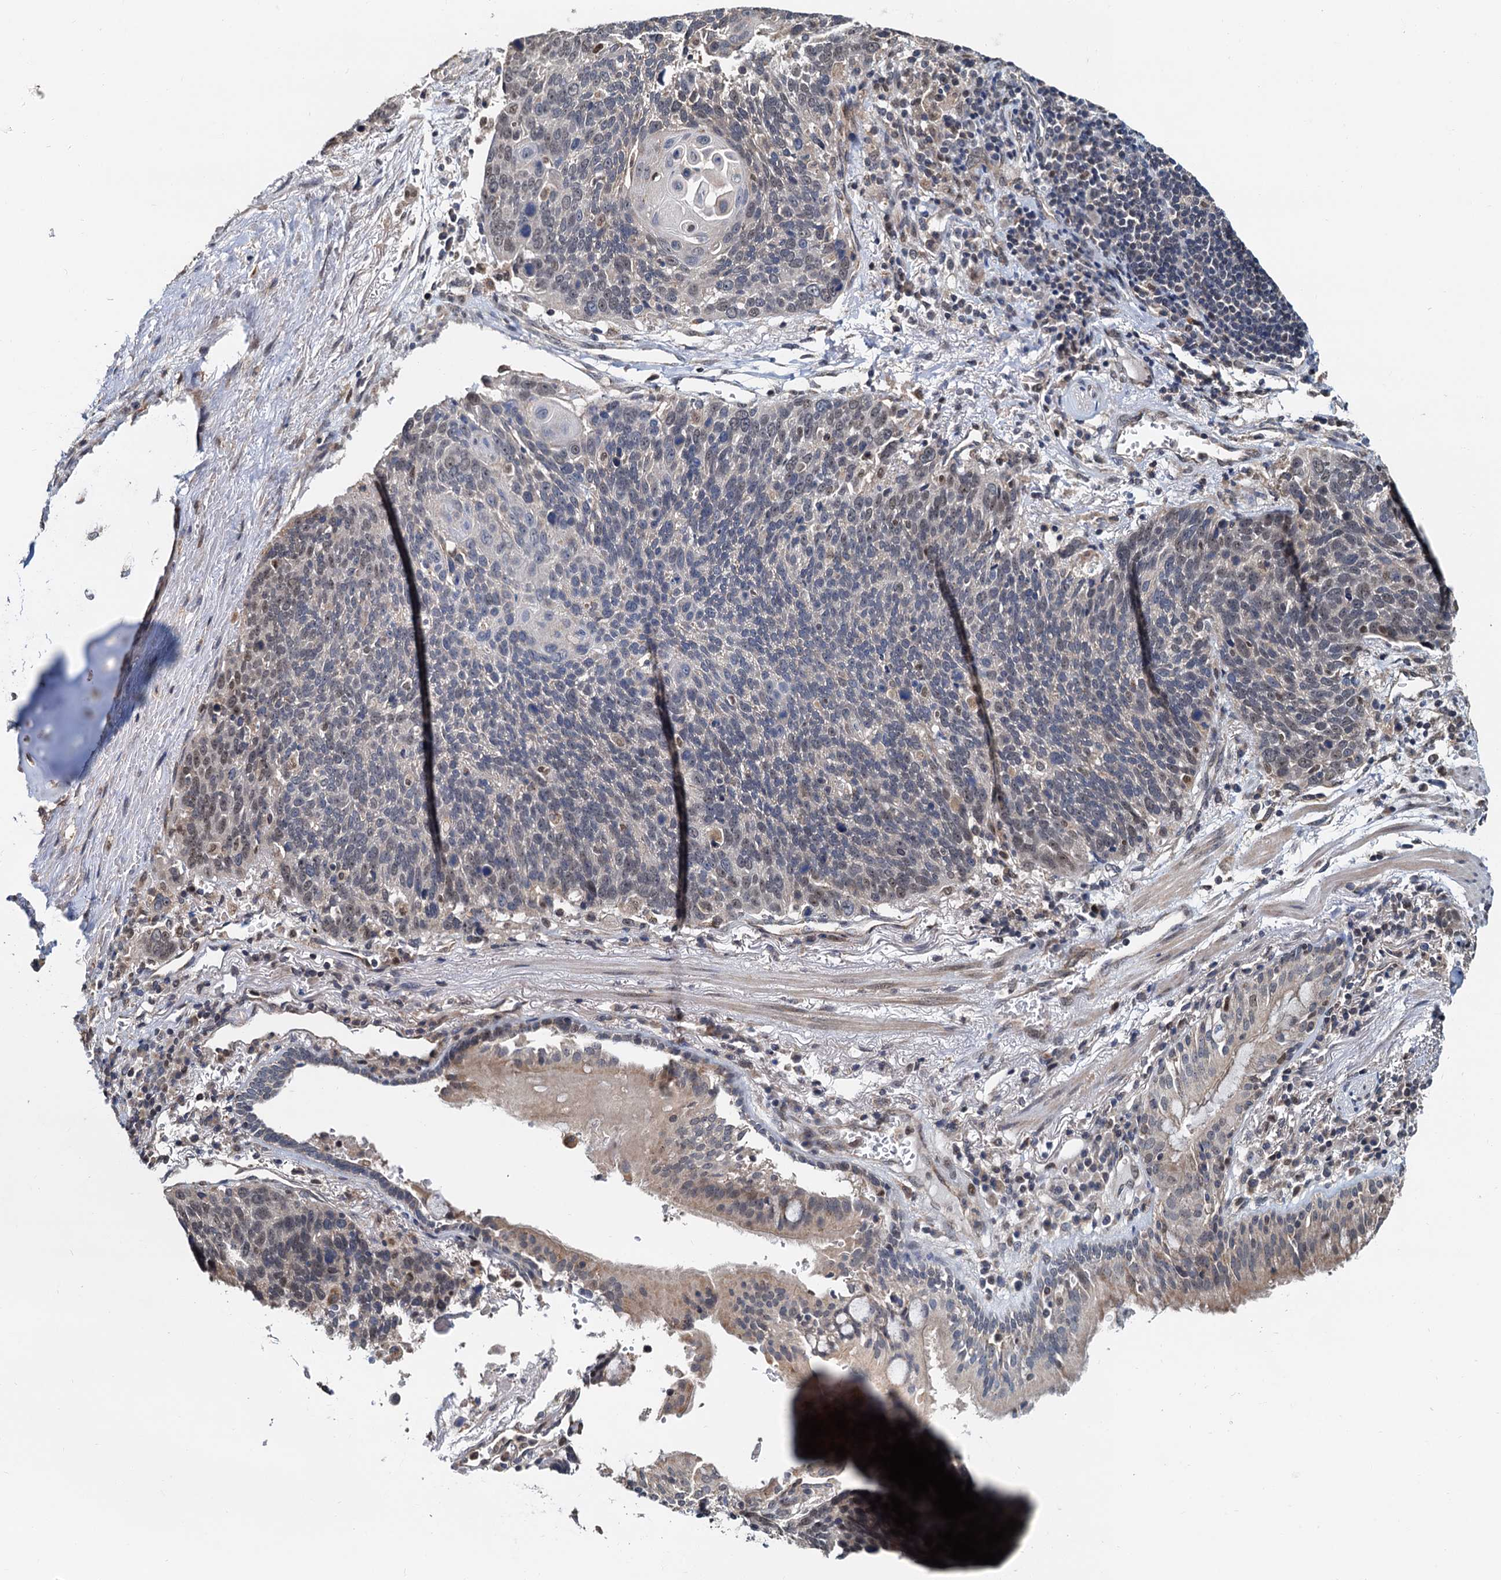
{"staining": {"intensity": "weak", "quantity": "25%-75%", "location": "nuclear"}, "tissue": "lung cancer", "cell_type": "Tumor cells", "image_type": "cancer", "snomed": [{"axis": "morphology", "description": "Squamous cell carcinoma, NOS"}, {"axis": "topography", "description": "Lung"}], "caption": "A brown stain highlights weak nuclear expression of a protein in lung cancer tumor cells.", "gene": "MCMBP", "patient": {"sex": "male", "age": 66}}